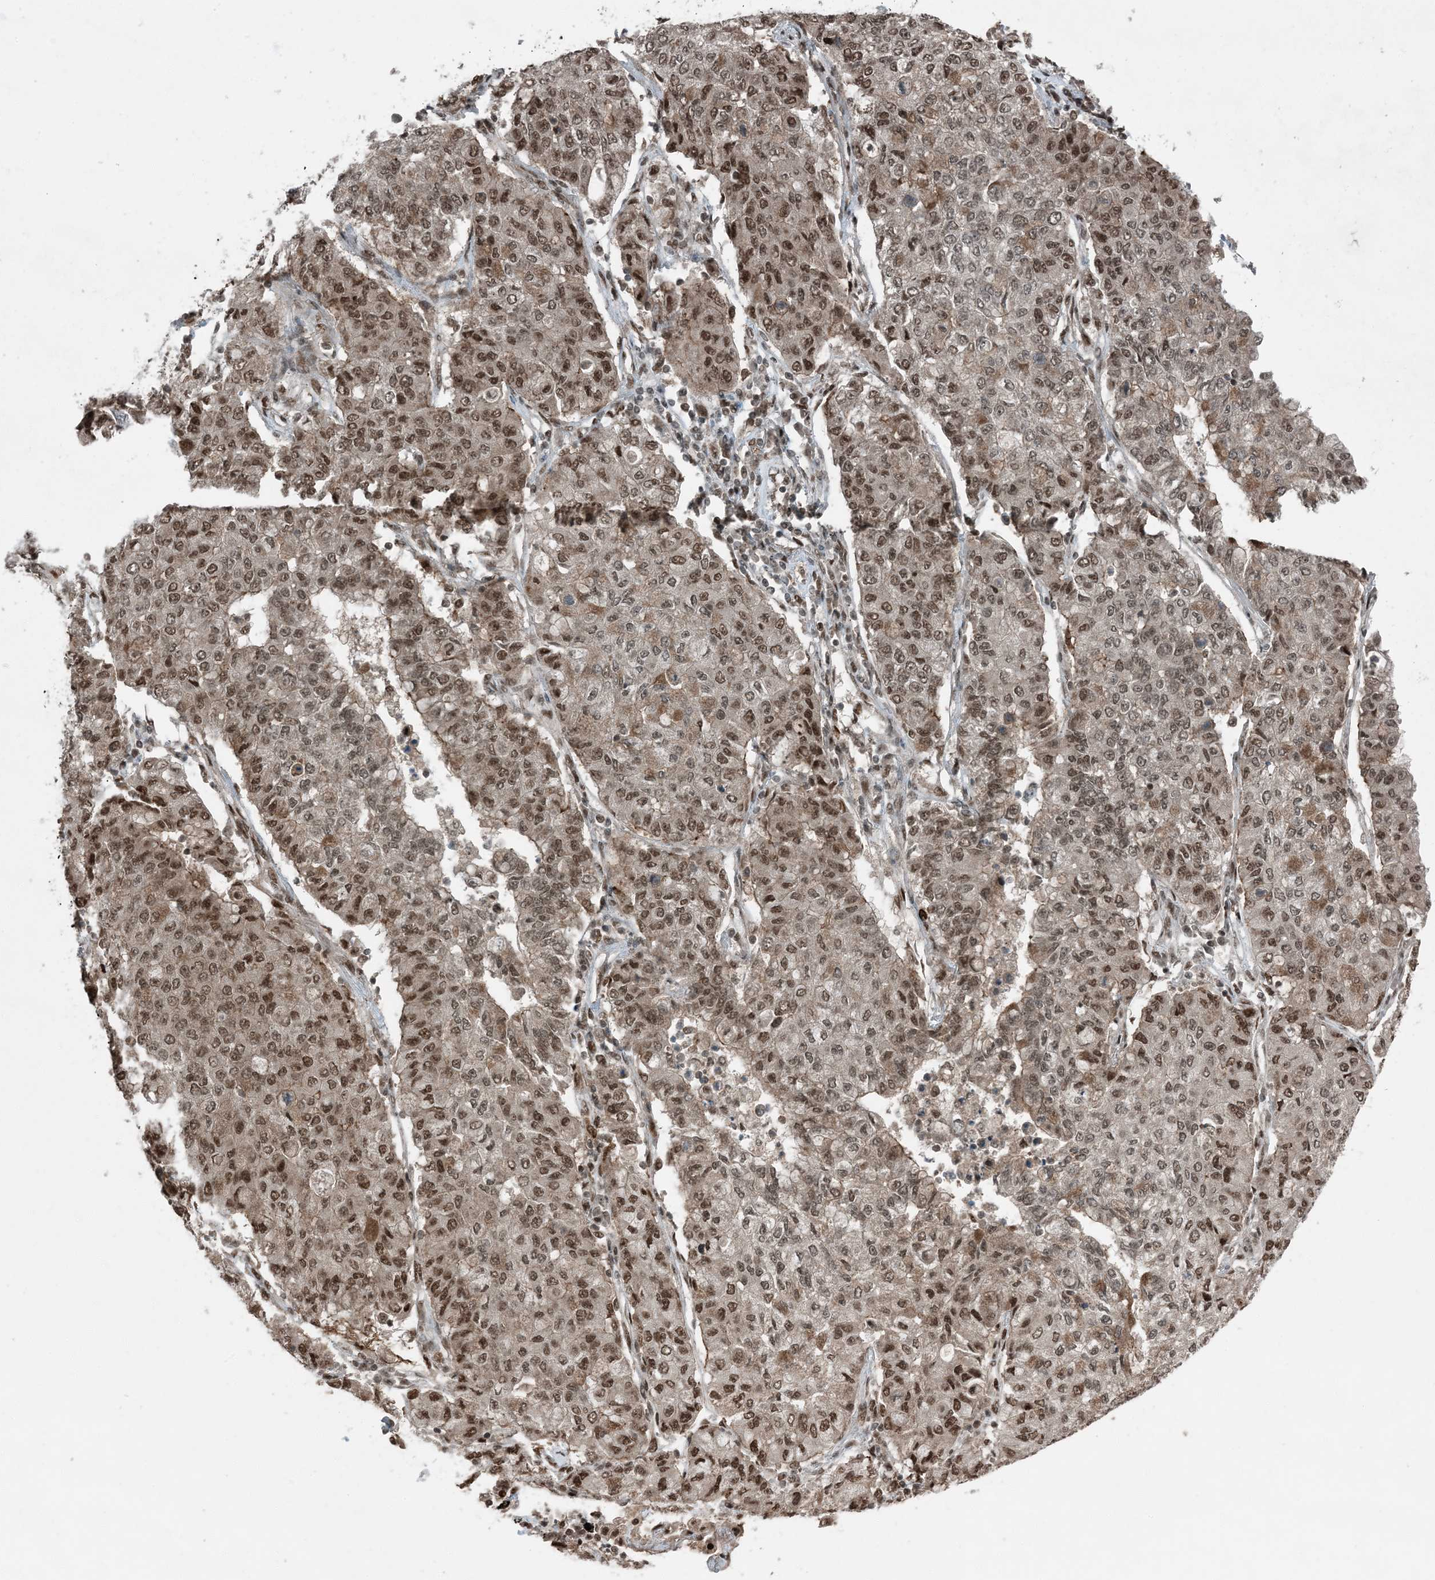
{"staining": {"intensity": "moderate", "quantity": ">75%", "location": "nuclear"}, "tissue": "lung cancer", "cell_type": "Tumor cells", "image_type": "cancer", "snomed": [{"axis": "morphology", "description": "Squamous cell carcinoma, NOS"}, {"axis": "topography", "description": "Lung"}], "caption": "About >75% of tumor cells in squamous cell carcinoma (lung) display moderate nuclear protein expression as visualized by brown immunohistochemical staining.", "gene": "TRAPPC12", "patient": {"sex": "male", "age": 74}}